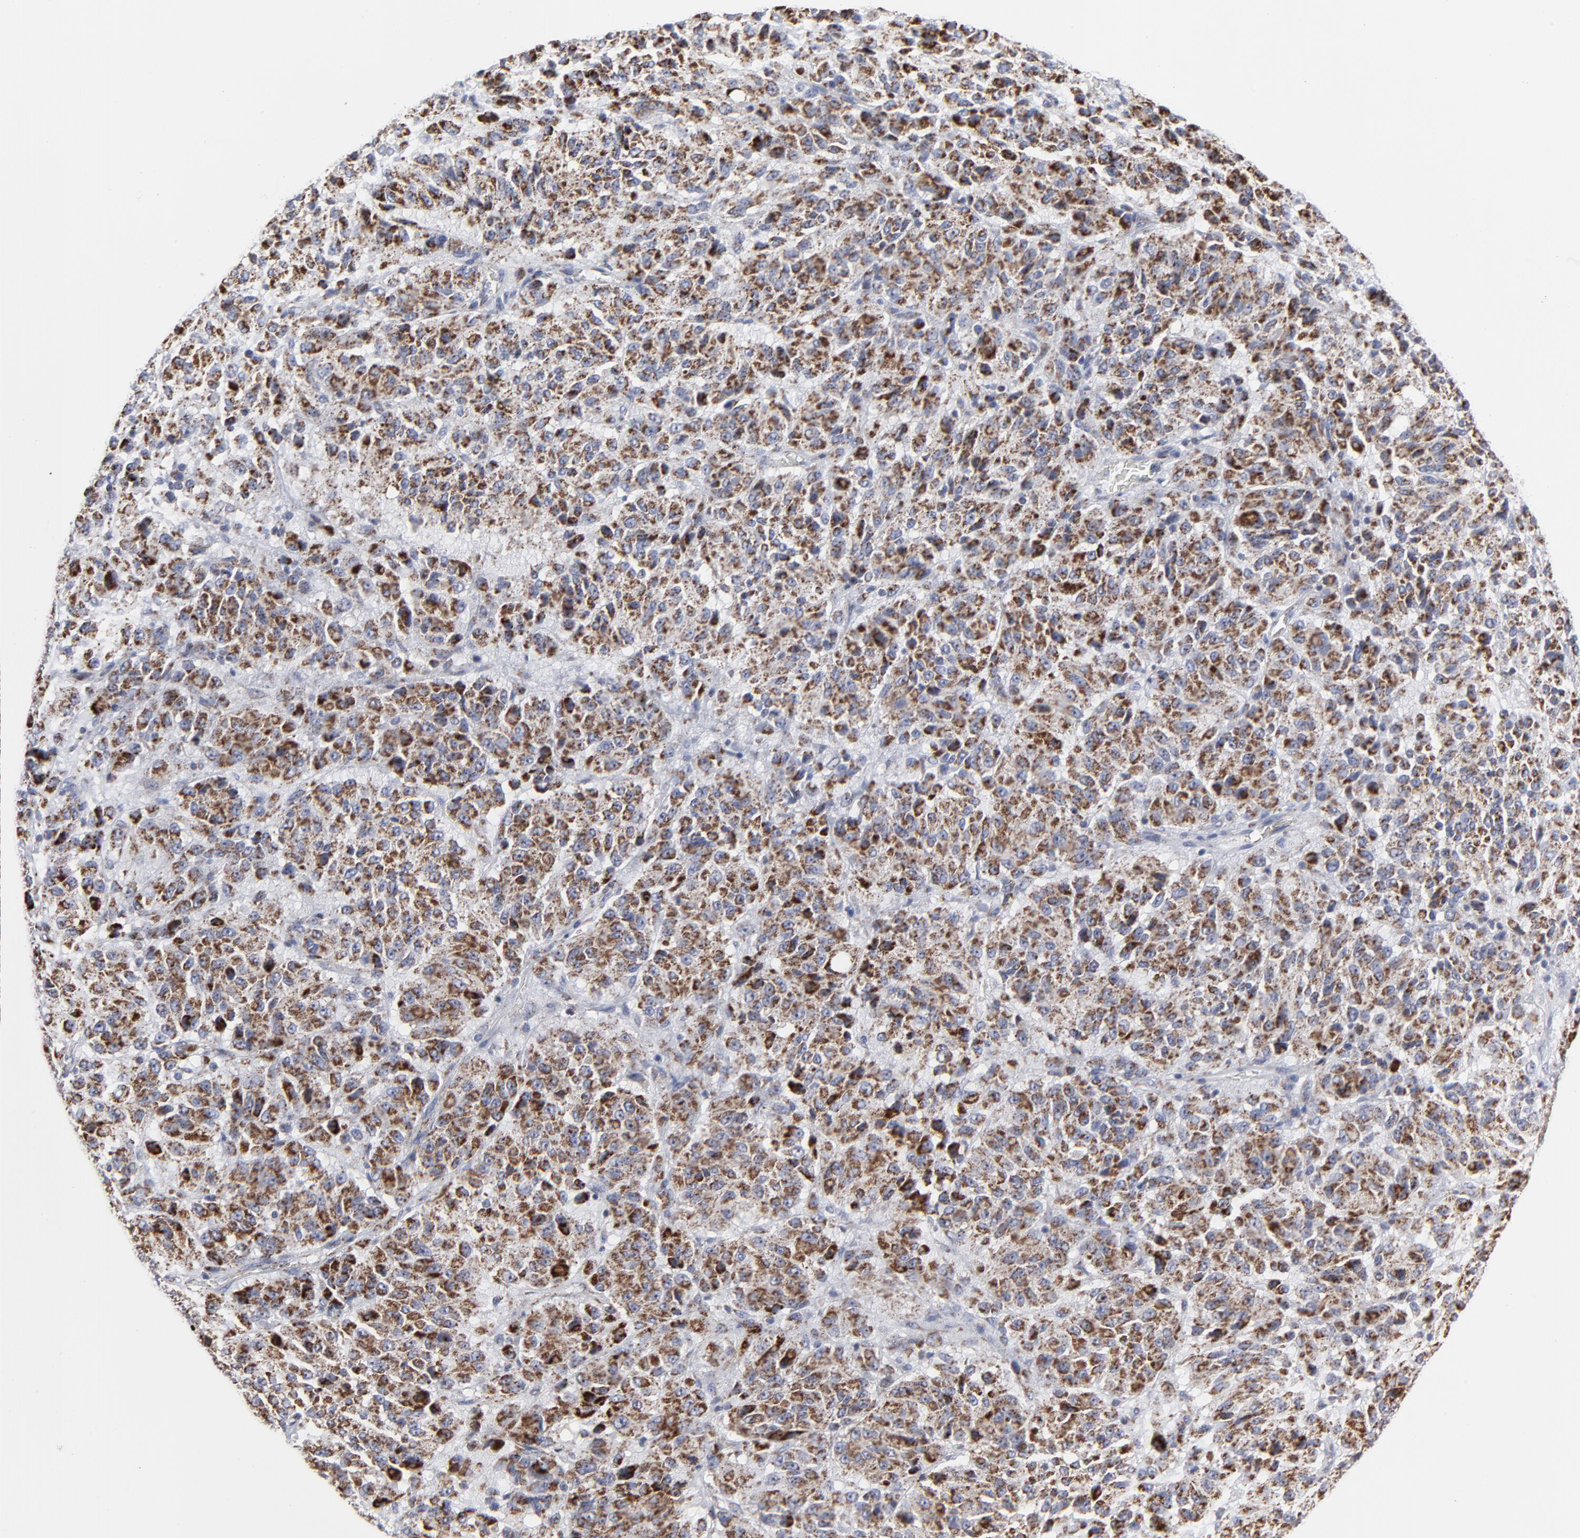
{"staining": {"intensity": "moderate", "quantity": ">75%", "location": "cytoplasmic/membranous"}, "tissue": "melanoma", "cell_type": "Tumor cells", "image_type": "cancer", "snomed": [{"axis": "morphology", "description": "Malignant melanoma, Metastatic site"}, {"axis": "topography", "description": "Lung"}], "caption": "DAB (3,3'-diaminobenzidine) immunohistochemical staining of malignant melanoma (metastatic site) shows moderate cytoplasmic/membranous protein expression in about >75% of tumor cells.", "gene": "TXNRD2", "patient": {"sex": "male", "age": 64}}